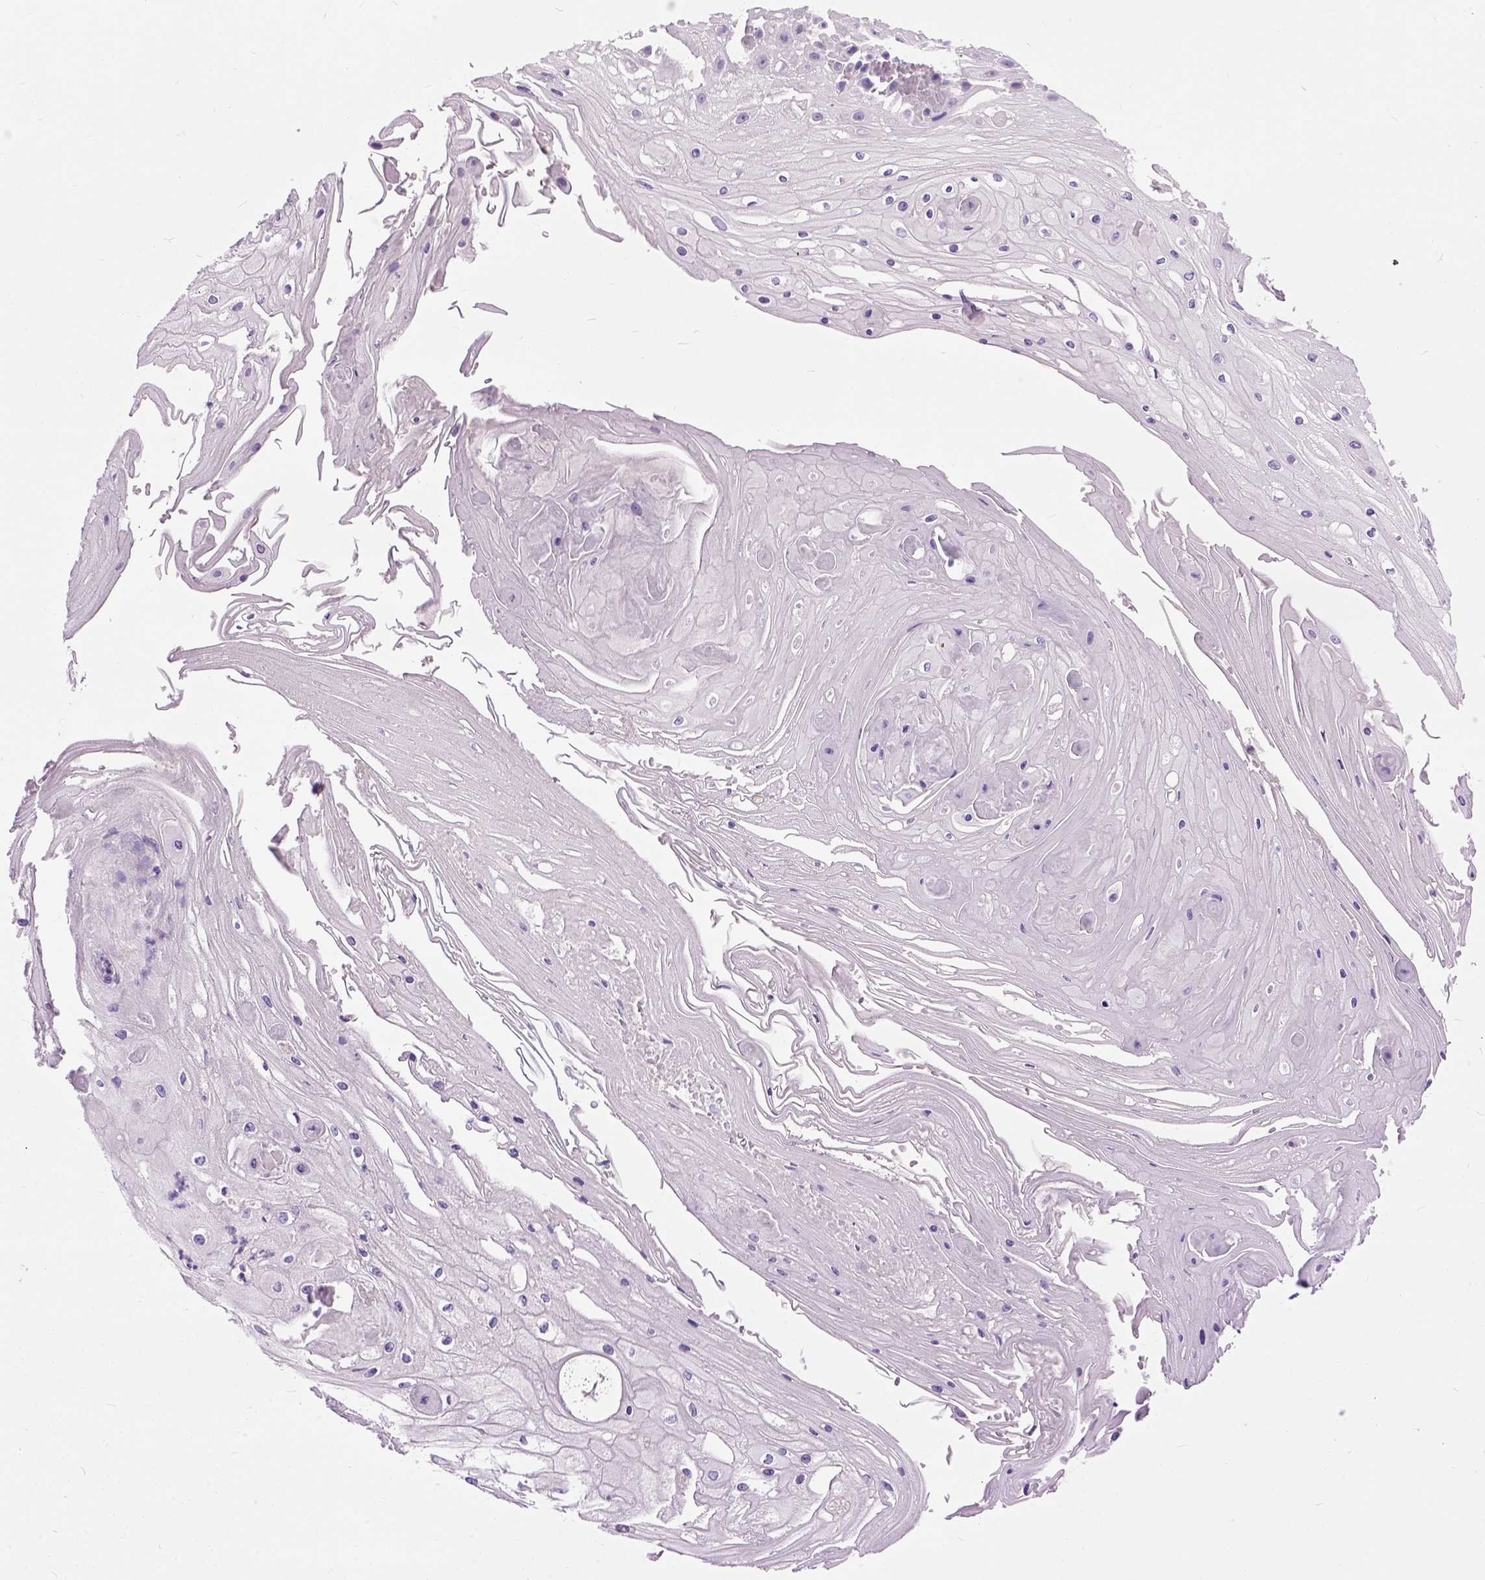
{"staining": {"intensity": "negative", "quantity": "none", "location": "none"}, "tissue": "skin cancer", "cell_type": "Tumor cells", "image_type": "cancer", "snomed": [{"axis": "morphology", "description": "Squamous cell carcinoma, NOS"}, {"axis": "topography", "description": "Skin"}], "caption": "This is an immunohistochemistry (IHC) image of skin squamous cell carcinoma. There is no positivity in tumor cells.", "gene": "MAPT", "patient": {"sex": "male", "age": 70}}